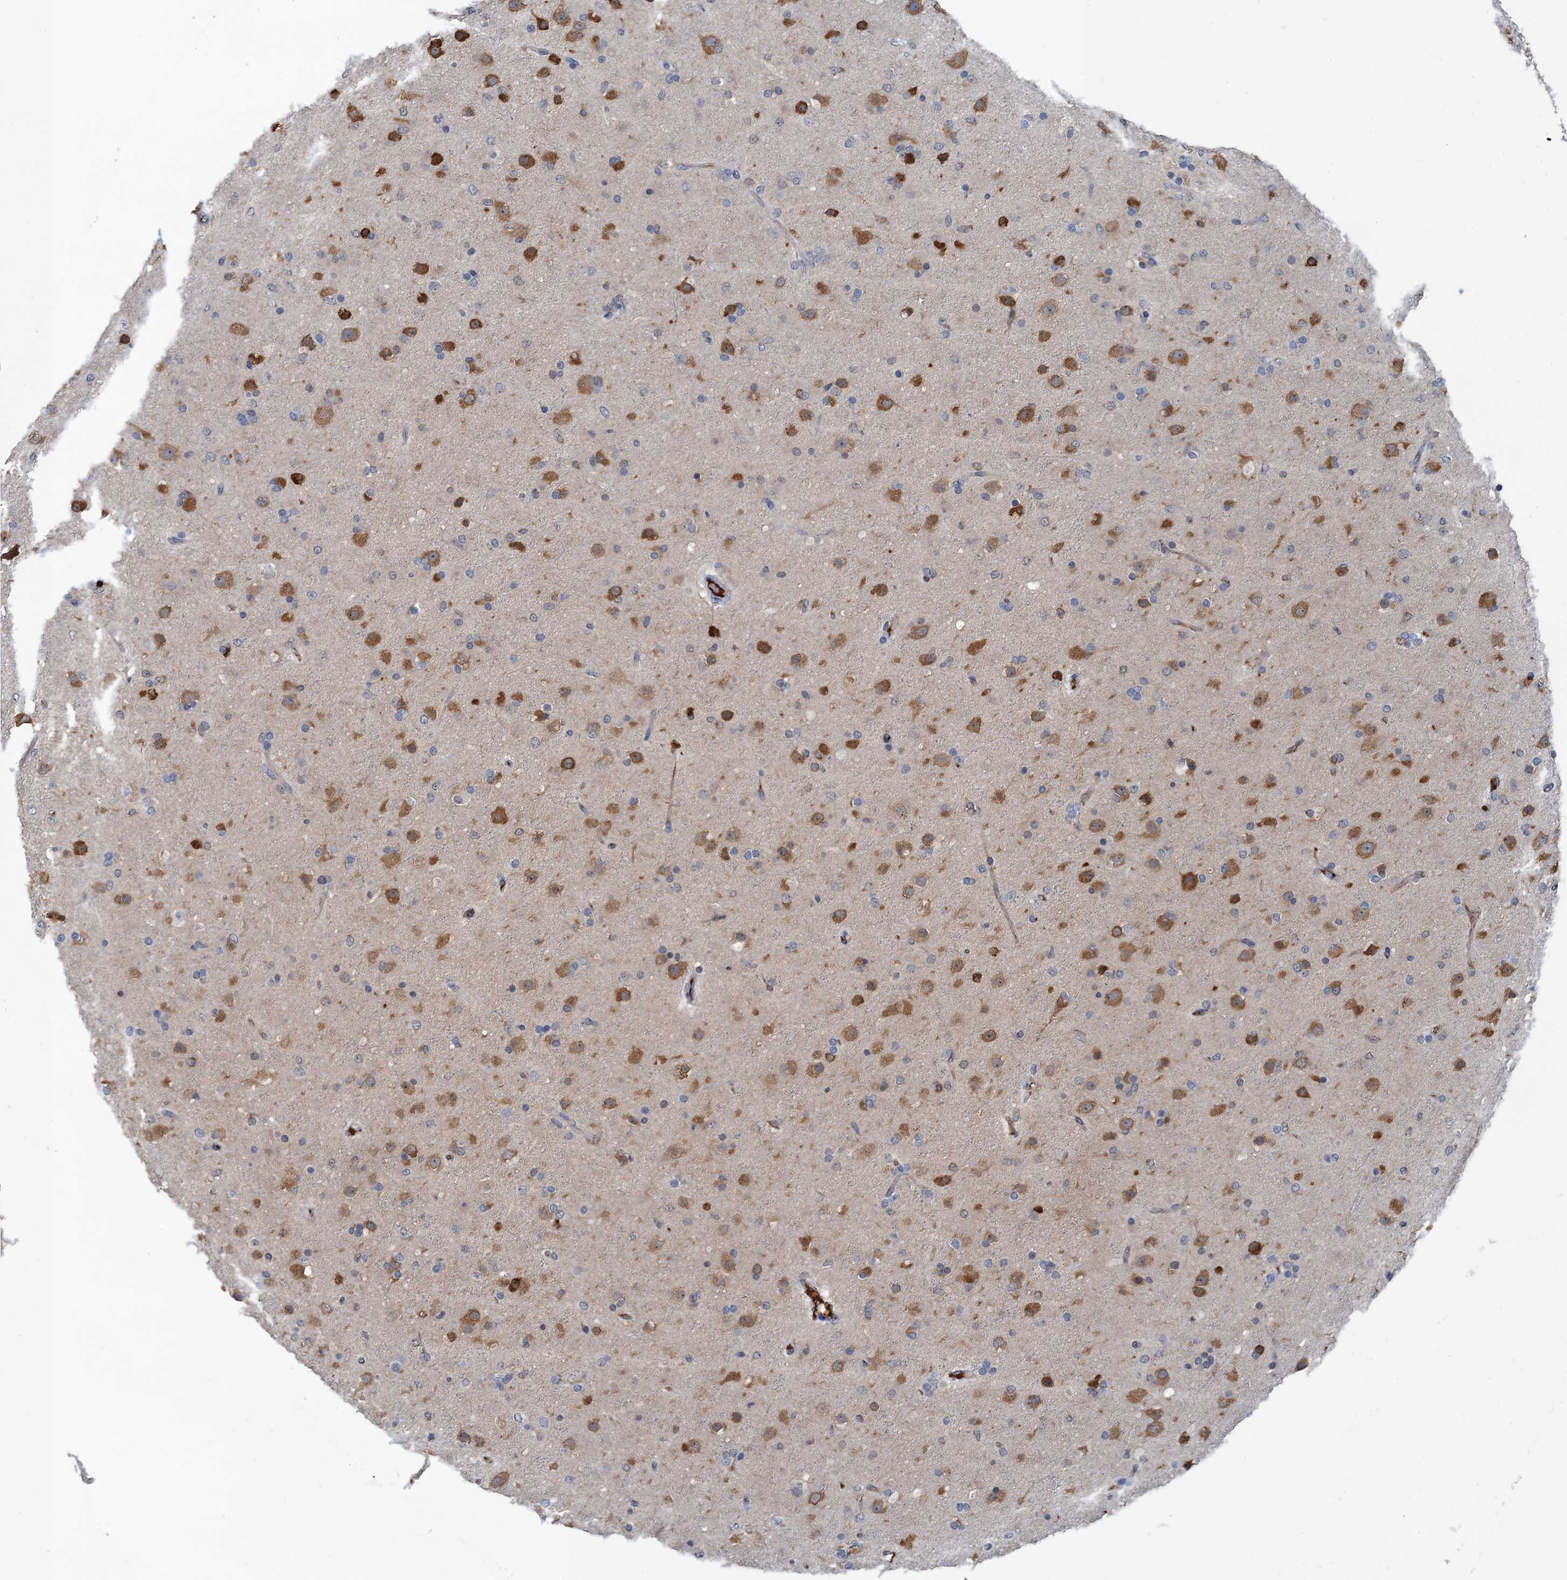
{"staining": {"intensity": "strong", "quantity": ">75%", "location": "cytoplasmic/membranous"}, "tissue": "glioma", "cell_type": "Tumor cells", "image_type": "cancer", "snomed": [{"axis": "morphology", "description": "Glioma, malignant, Low grade"}, {"axis": "topography", "description": "Brain"}], "caption": "The immunohistochemical stain shows strong cytoplasmic/membranous positivity in tumor cells of low-grade glioma (malignant) tissue.", "gene": "LSM14B", "patient": {"sex": "male", "age": 65}}